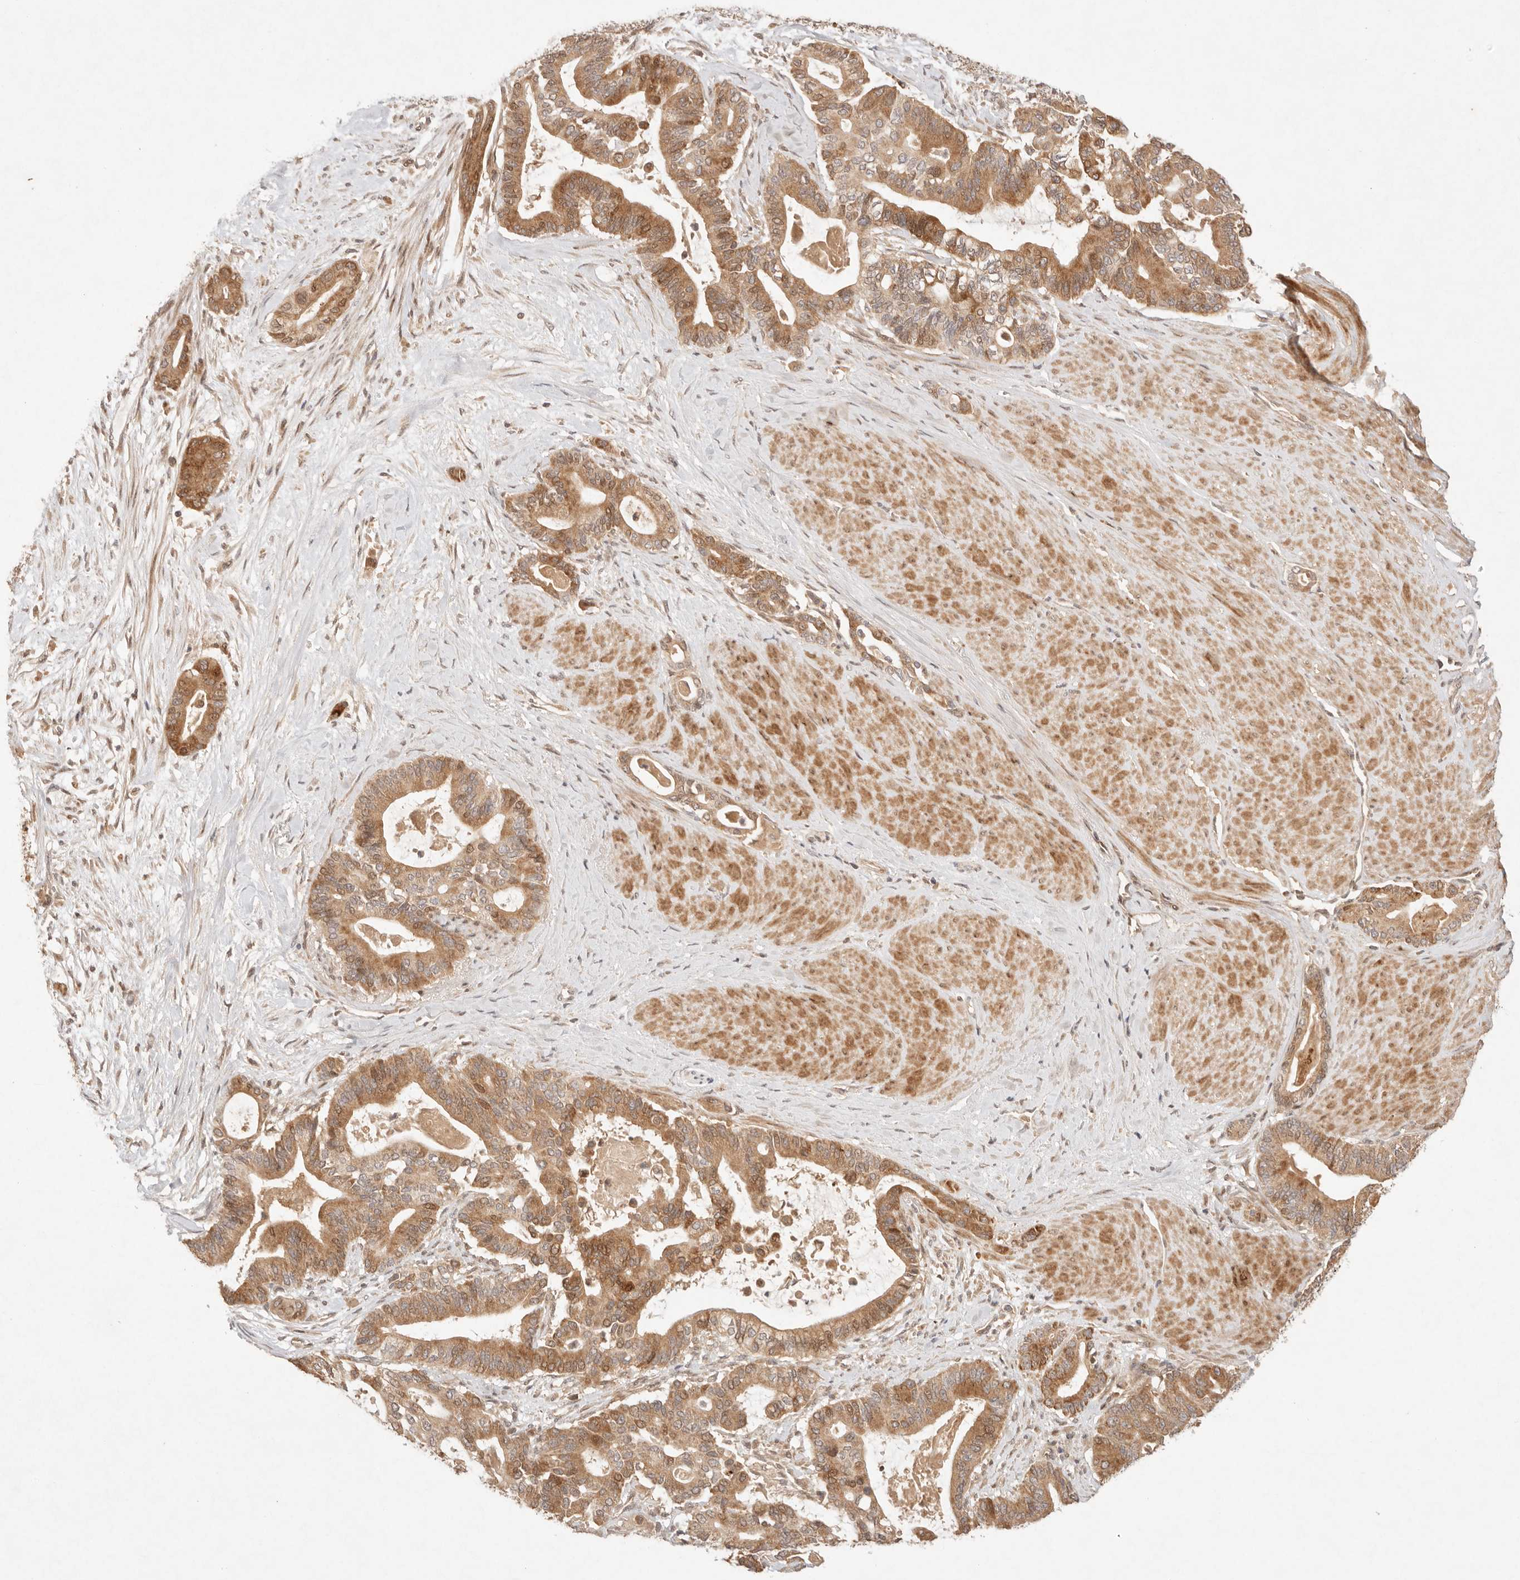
{"staining": {"intensity": "moderate", "quantity": ">75%", "location": "cytoplasmic/membranous,nuclear"}, "tissue": "pancreatic cancer", "cell_type": "Tumor cells", "image_type": "cancer", "snomed": [{"axis": "morphology", "description": "Adenocarcinoma, NOS"}, {"axis": "topography", "description": "Pancreas"}], "caption": "DAB (3,3'-diaminobenzidine) immunohistochemical staining of human adenocarcinoma (pancreatic) reveals moderate cytoplasmic/membranous and nuclear protein expression in about >75% of tumor cells. The staining was performed using DAB (3,3'-diaminobenzidine) to visualize the protein expression in brown, while the nuclei were stained in blue with hematoxylin (Magnification: 20x).", "gene": "PHLDA3", "patient": {"sex": "male", "age": 63}}